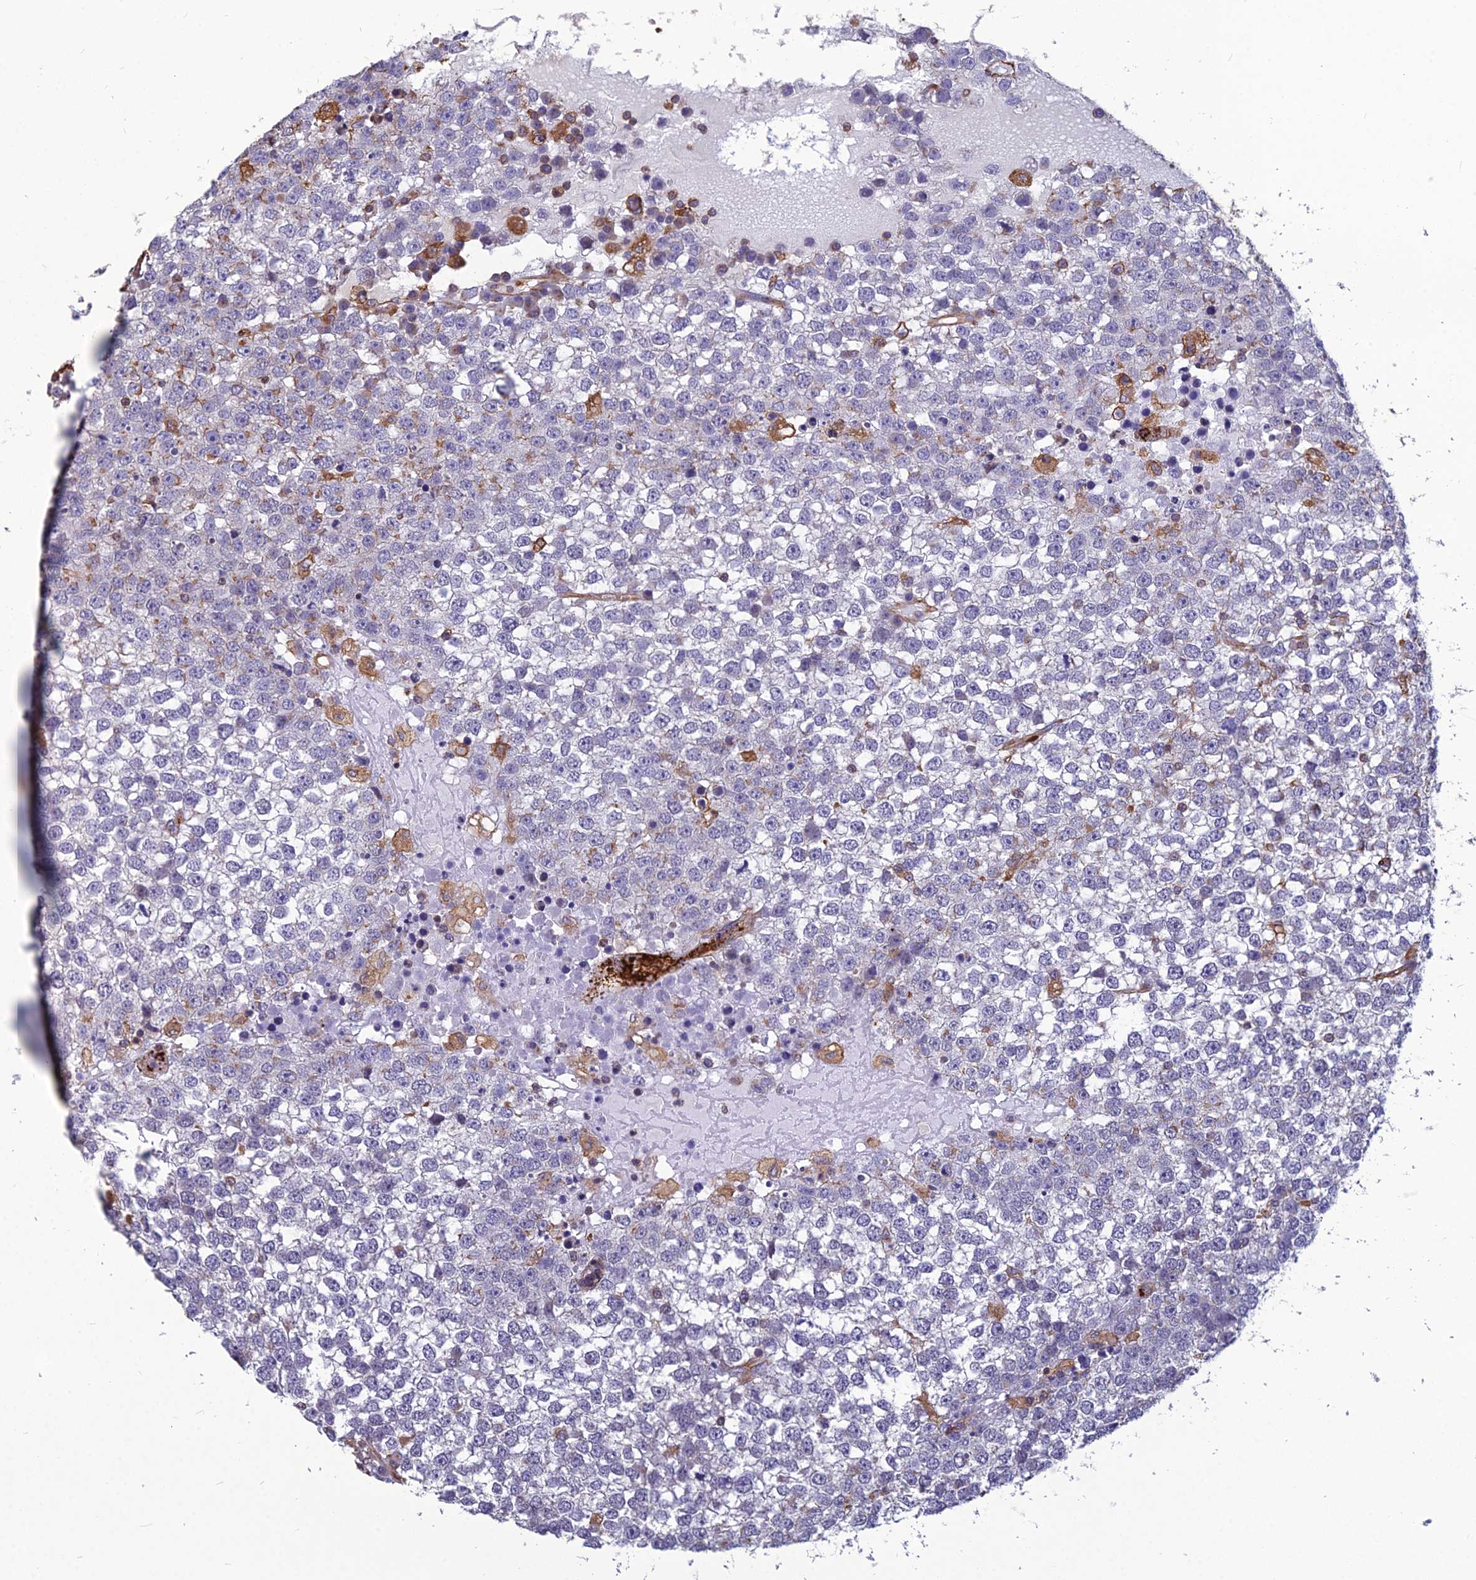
{"staining": {"intensity": "negative", "quantity": "none", "location": "none"}, "tissue": "testis cancer", "cell_type": "Tumor cells", "image_type": "cancer", "snomed": [{"axis": "morphology", "description": "Seminoma, NOS"}, {"axis": "topography", "description": "Testis"}], "caption": "Immunohistochemistry (IHC) of testis seminoma demonstrates no expression in tumor cells.", "gene": "PSMD11", "patient": {"sex": "male", "age": 65}}